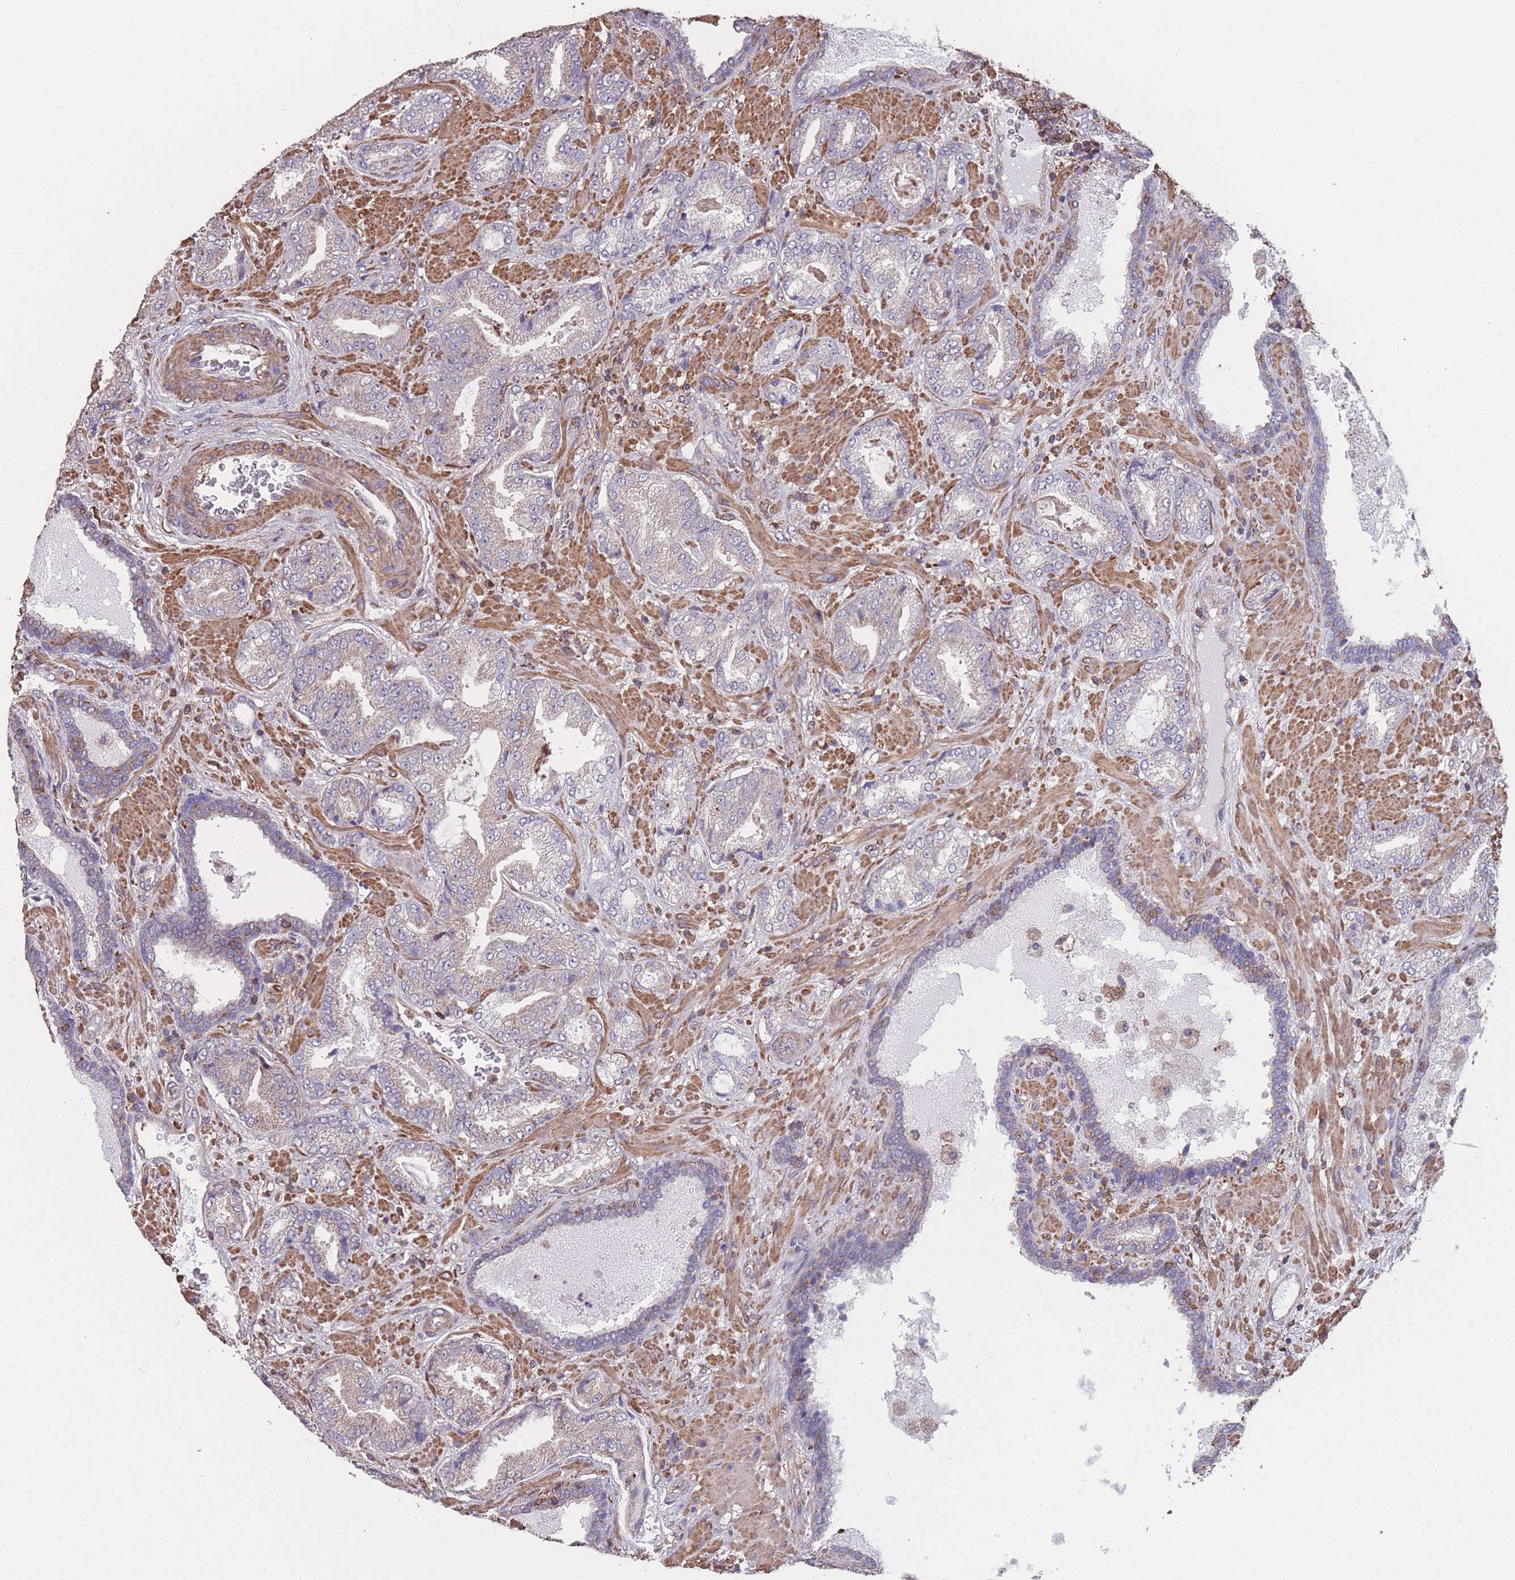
{"staining": {"intensity": "weak", "quantity": "25%-75%", "location": "cytoplasmic/membranous"}, "tissue": "prostate cancer", "cell_type": "Tumor cells", "image_type": "cancer", "snomed": [{"axis": "morphology", "description": "Adenocarcinoma, High grade"}, {"axis": "topography", "description": "Prostate"}], "caption": "The photomicrograph demonstrates staining of prostate cancer (adenocarcinoma (high-grade)), revealing weak cytoplasmic/membranous protein positivity (brown color) within tumor cells. (Stains: DAB in brown, nuclei in blue, Microscopy: brightfield microscopy at high magnification).", "gene": "NUDT21", "patient": {"sex": "male", "age": 68}}